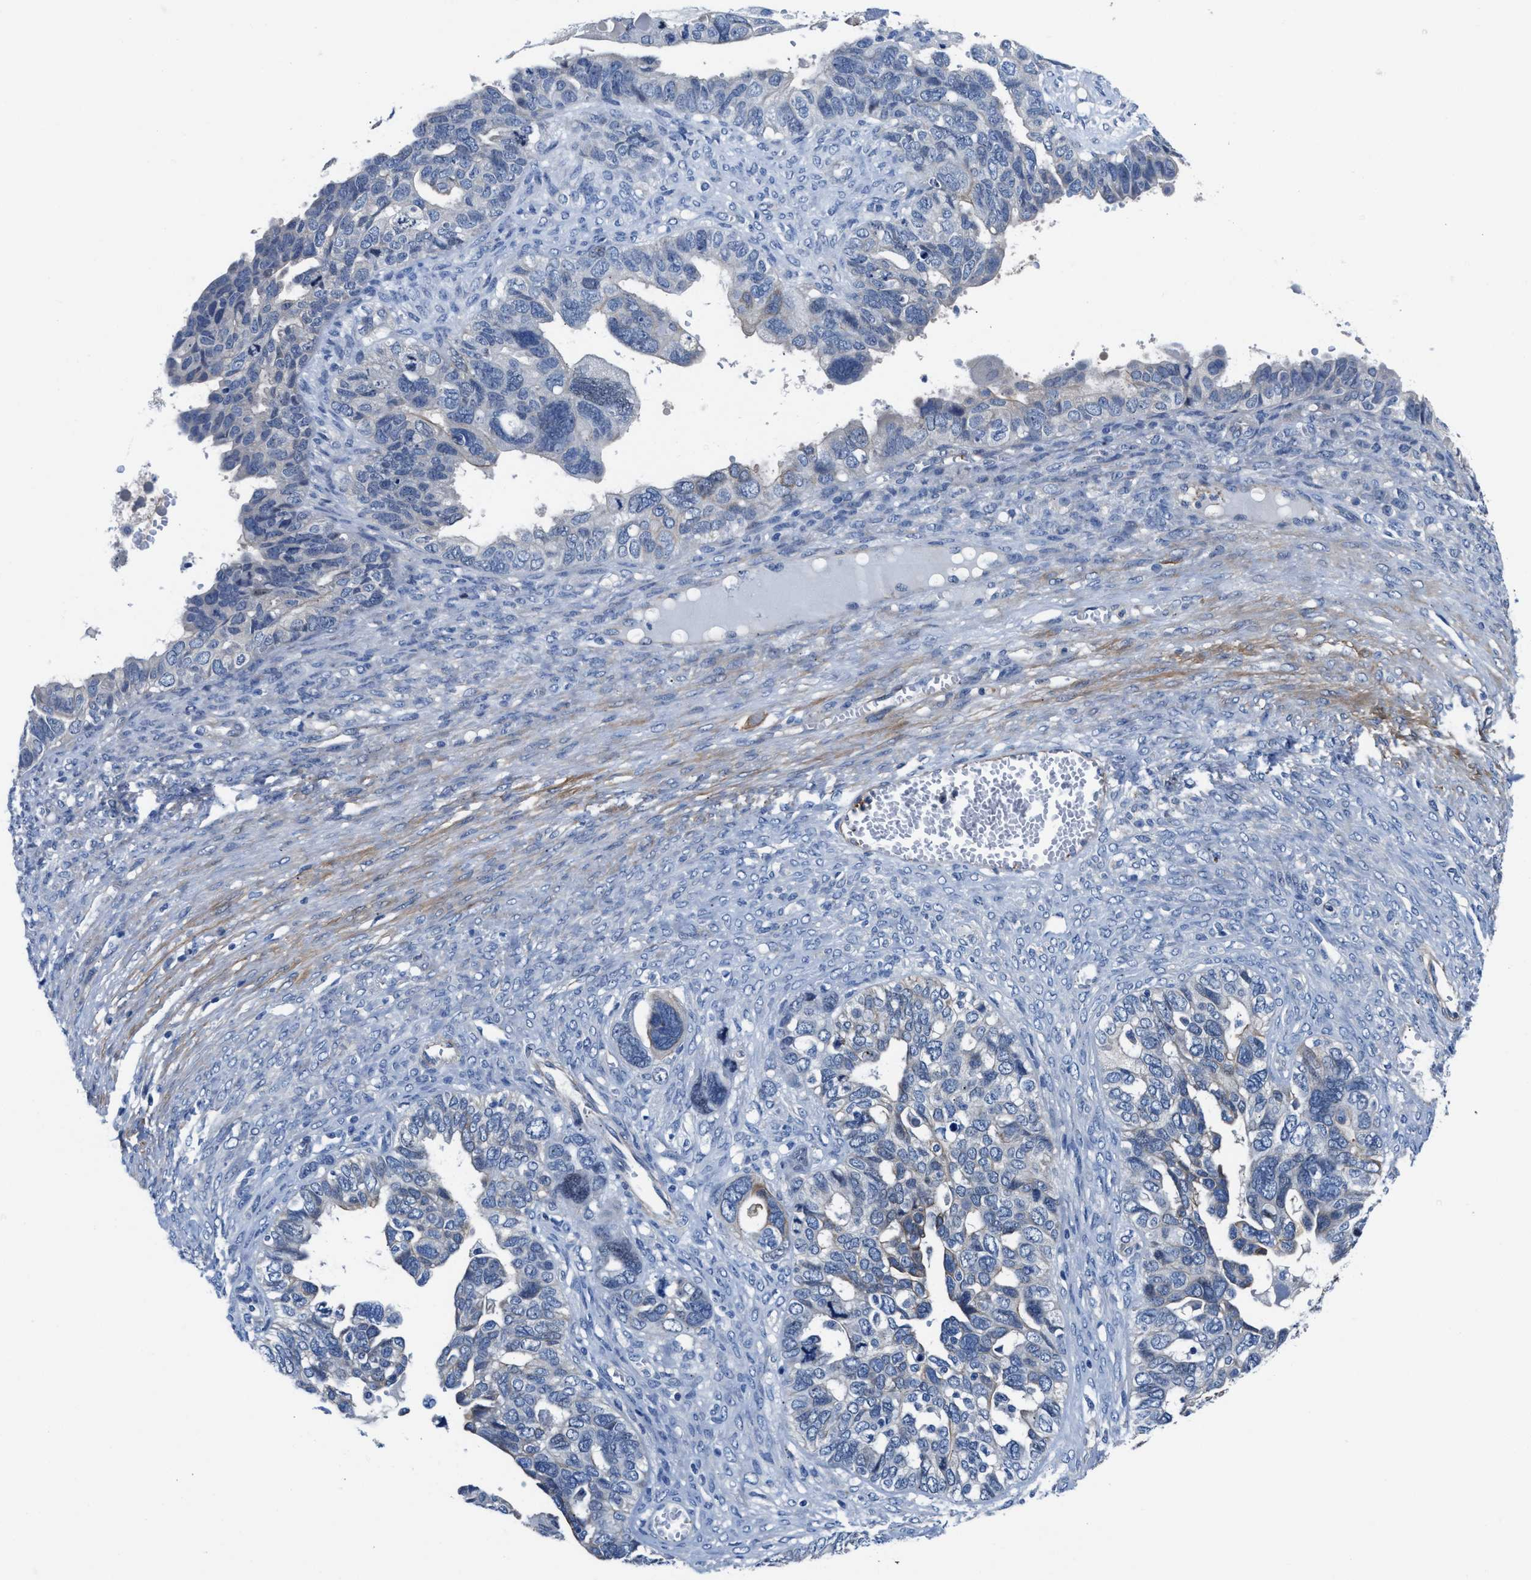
{"staining": {"intensity": "negative", "quantity": "none", "location": "none"}, "tissue": "ovarian cancer", "cell_type": "Tumor cells", "image_type": "cancer", "snomed": [{"axis": "morphology", "description": "Cystadenocarcinoma, serous, NOS"}, {"axis": "topography", "description": "Ovary"}], "caption": "Photomicrograph shows no protein expression in tumor cells of serous cystadenocarcinoma (ovarian) tissue.", "gene": "PARG", "patient": {"sex": "female", "age": 79}}